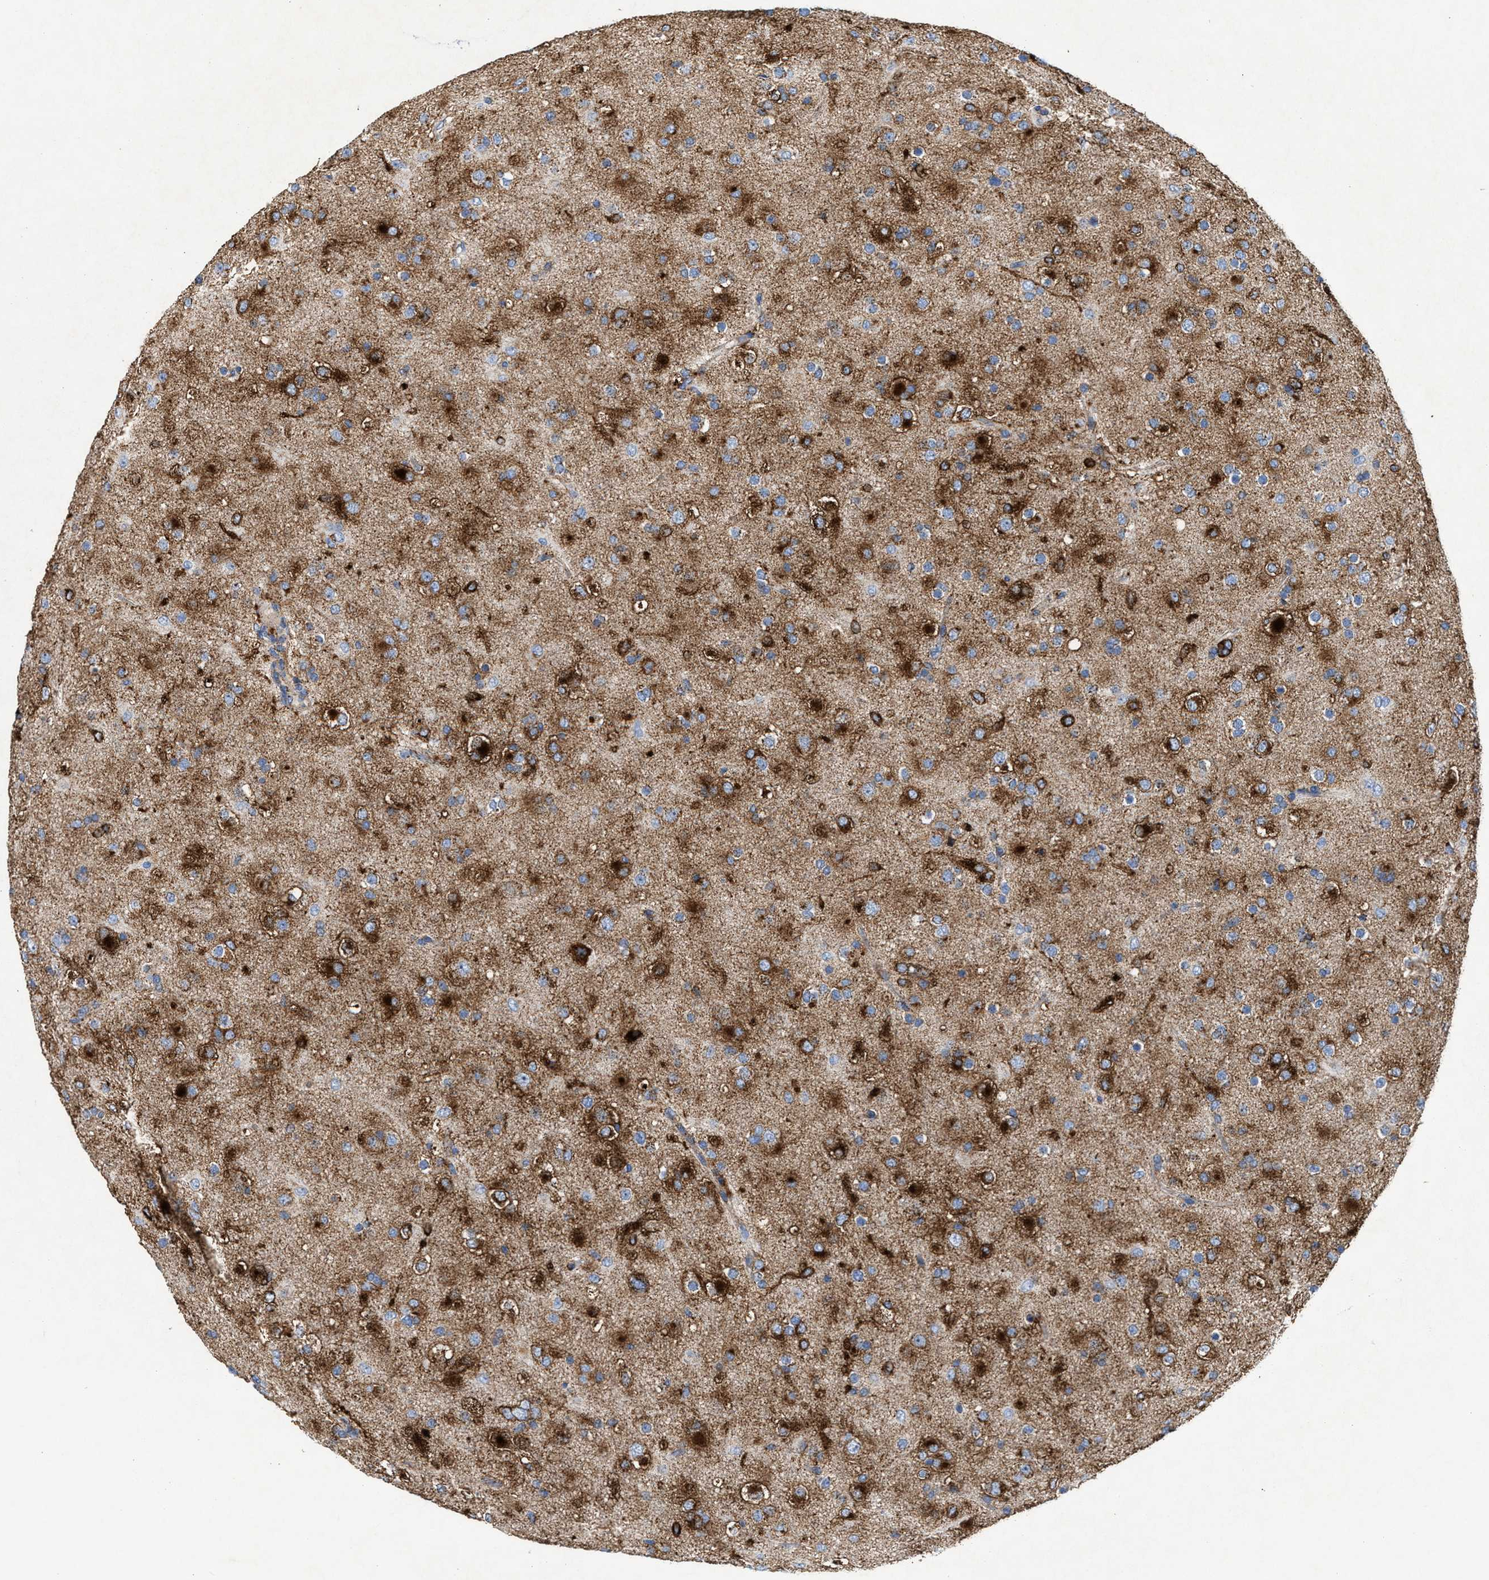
{"staining": {"intensity": "strong", "quantity": "25%-75%", "location": "cytoplasmic/membranous"}, "tissue": "glioma", "cell_type": "Tumor cells", "image_type": "cancer", "snomed": [{"axis": "morphology", "description": "Glioma, malignant, Low grade"}, {"axis": "topography", "description": "Brain"}], "caption": "Immunohistochemical staining of glioma demonstrates high levels of strong cytoplasmic/membranous positivity in about 25%-75% of tumor cells.", "gene": "MECR", "patient": {"sex": "male", "age": 65}}